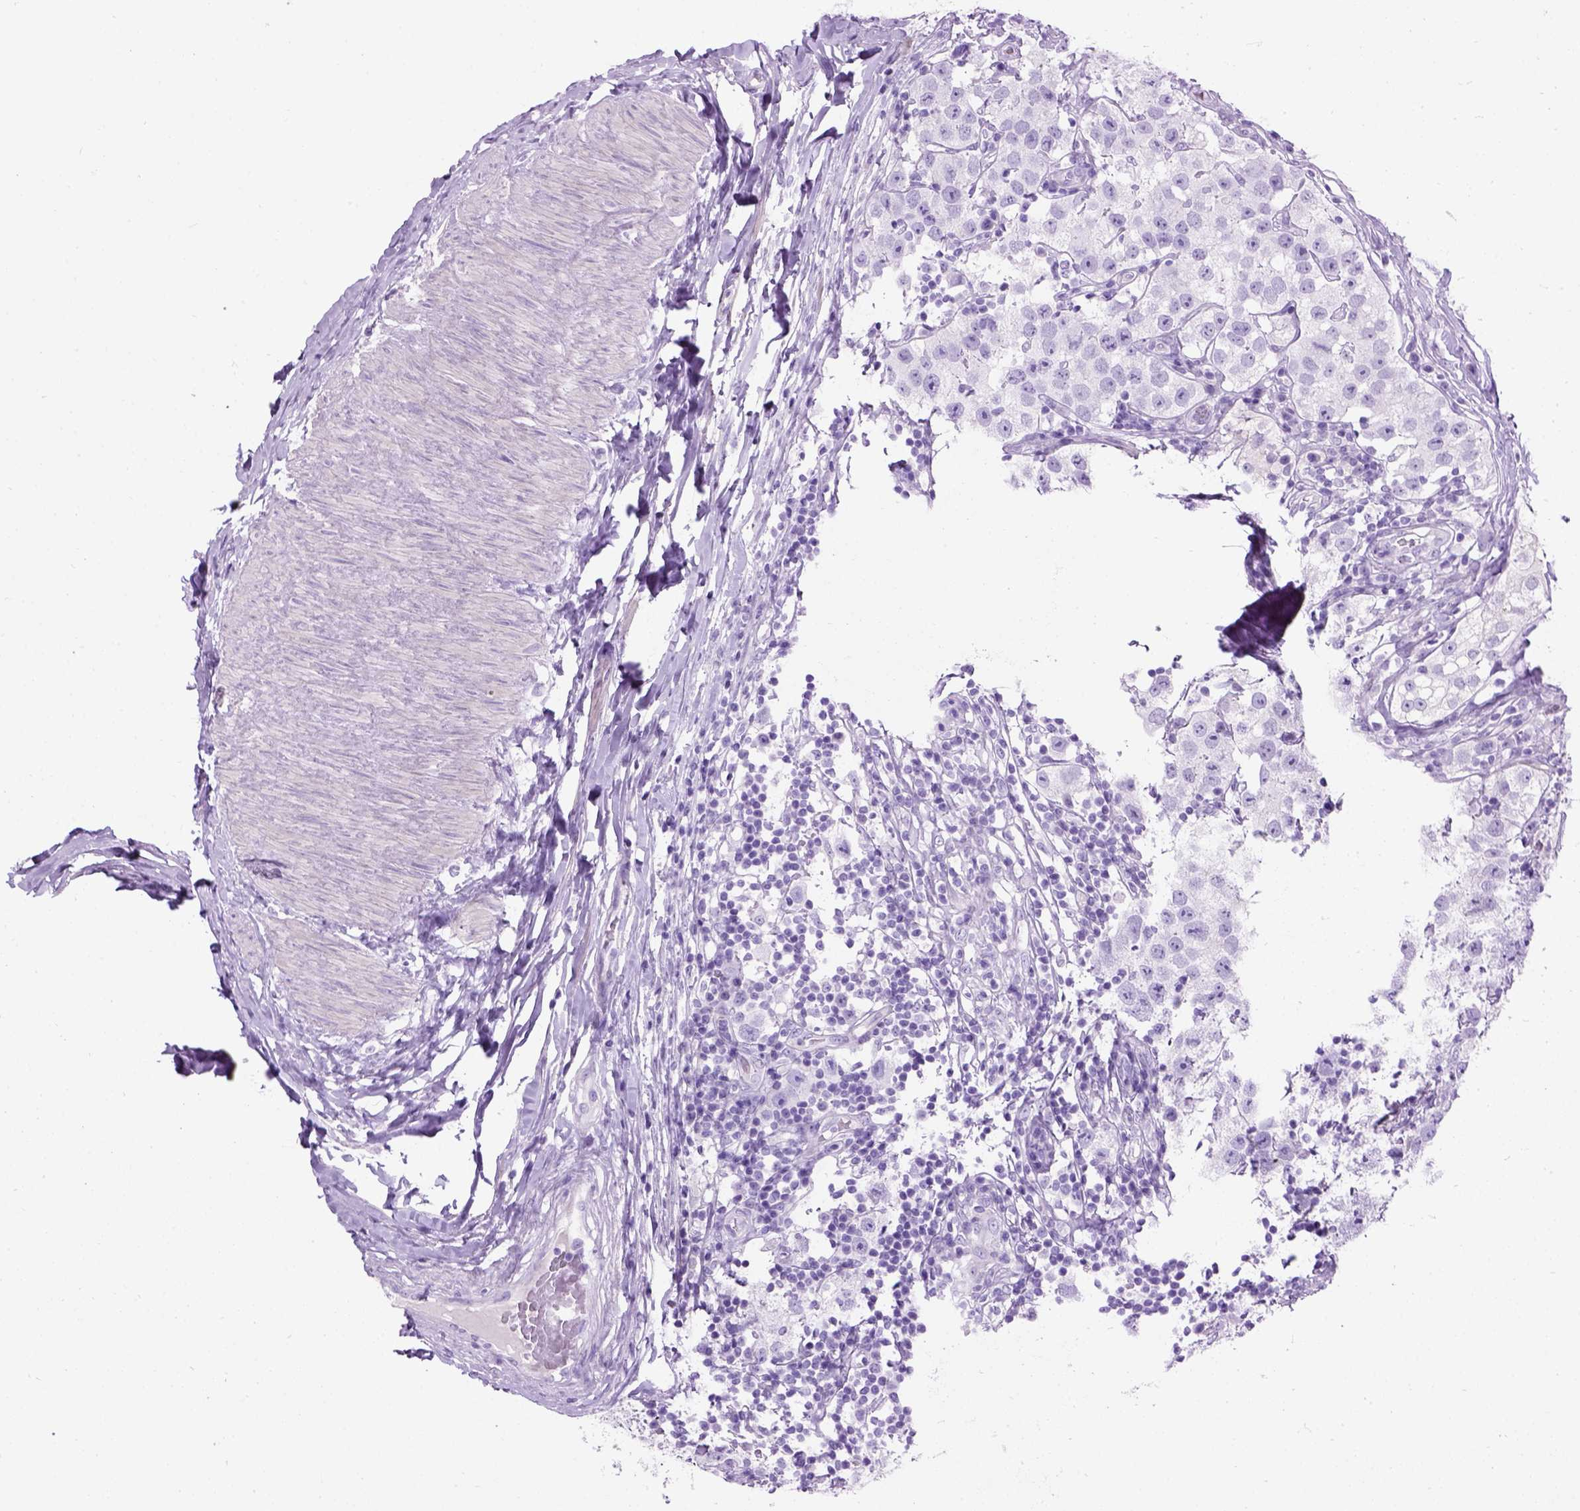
{"staining": {"intensity": "negative", "quantity": "none", "location": "none"}, "tissue": "testis cancer", "cell_type": "Tumor cells", "image_type": "cancer", "snomed": [{"axis": "morphology", "description": "Seminoma, NOS"}, {"axis": "topography", "description": "Testis"}], "caption": "Testis cancer stained for a protein using immunohistochemistry (IHC) shows no staining tumor cells.", "gene": "GABRB2", "patient": {"sex": "male", "age": 34}}